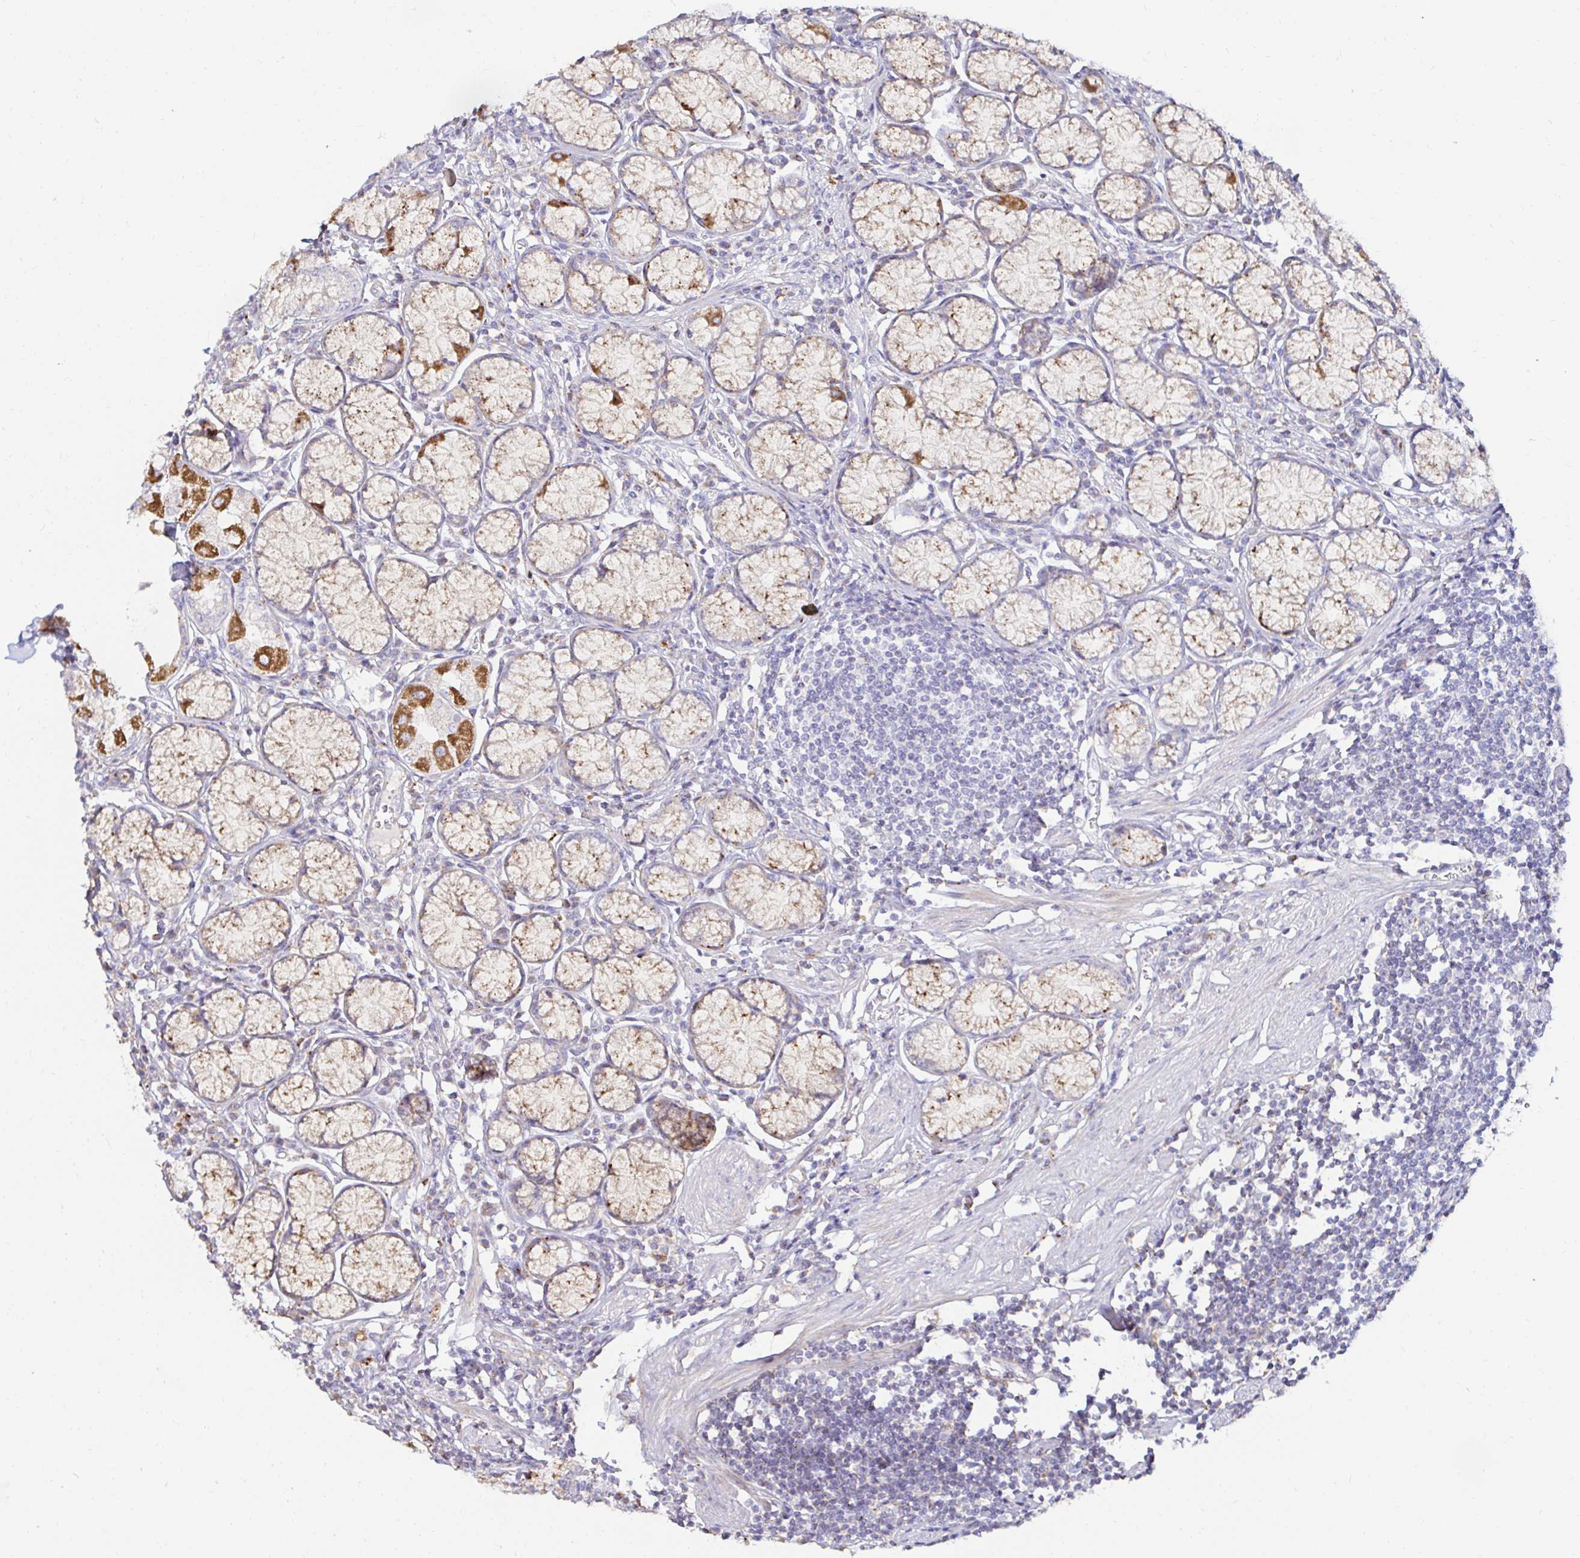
{"staining": {"intensity": "moderate", "quantity": "25%-75%", "location": "cytoplasmic/membranous"}, "tissue": "stomach", "cell_type": "Glandular cells", "image_type": "normal", "snomed": [{"axis": "morphology", "description": "Normal tissue, NOS"}, {"axis": "topography", "description": "Stomach"}], "caption": "The photomicrograph exhibits a brown stain indicating the presence of a protein in the cytoplasmic/membranous of glandular cells in stomach.", "gene": "GALNS", "patient": {"sex": "male", "age": 55}}